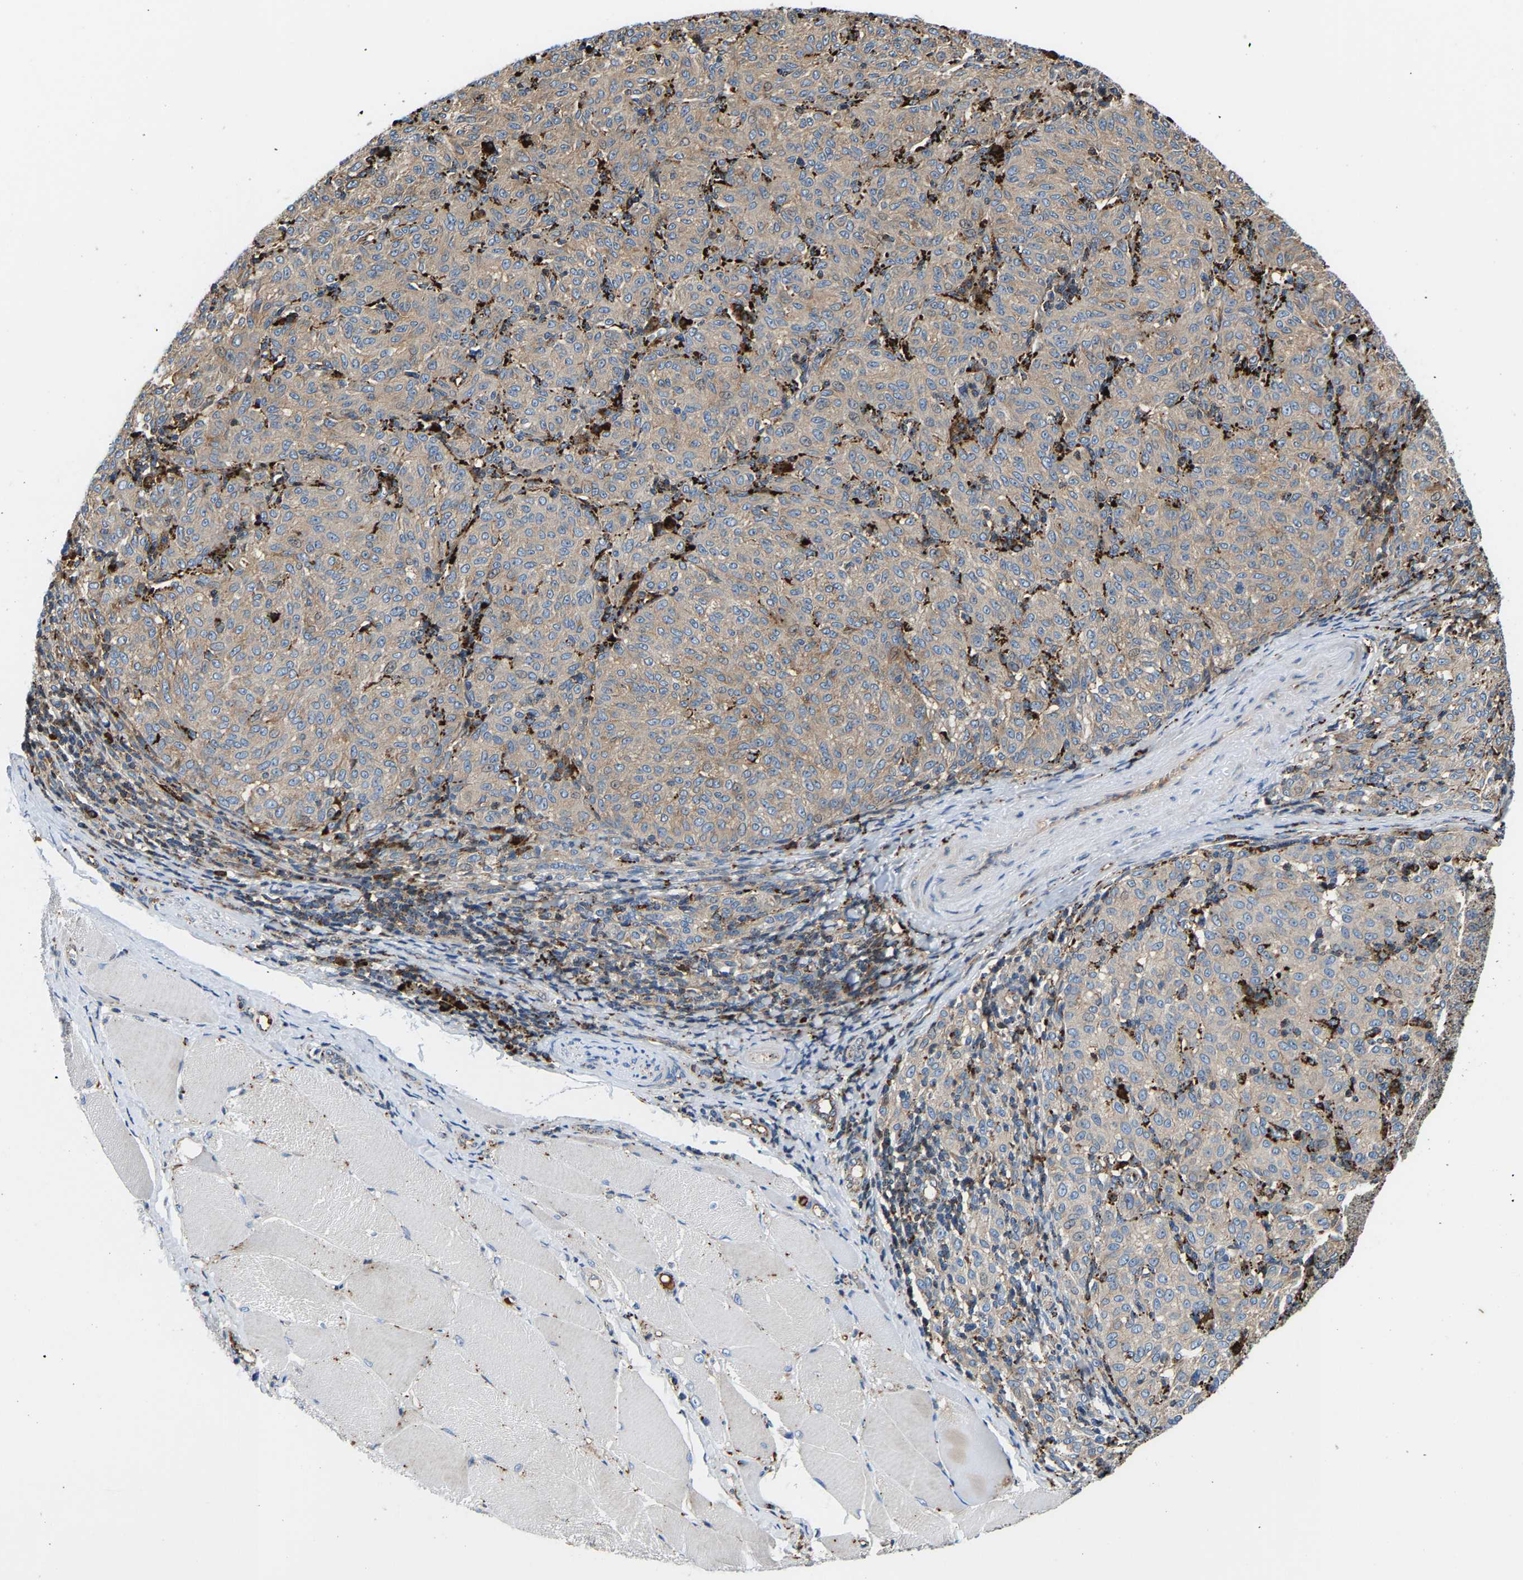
{"staining": {"intensity": "negative", "quantity": "none", "location": "none"}, "tissue": "melanoma", "cell_type": "Tumor cells", "image_type": "cancer", "snomed": [{"axis": "morphology", "description": "Malignant melanoma, NOS"}, {"axis": "topography", "description": "Skin"}], "caption": "A high-resolution histopathology image shows IHC staining of malignant melanoma, which demonstrates no significant expression in tumor cells.", "gene": "DPP7", "patient": {"sex": "female", "age": 72}}